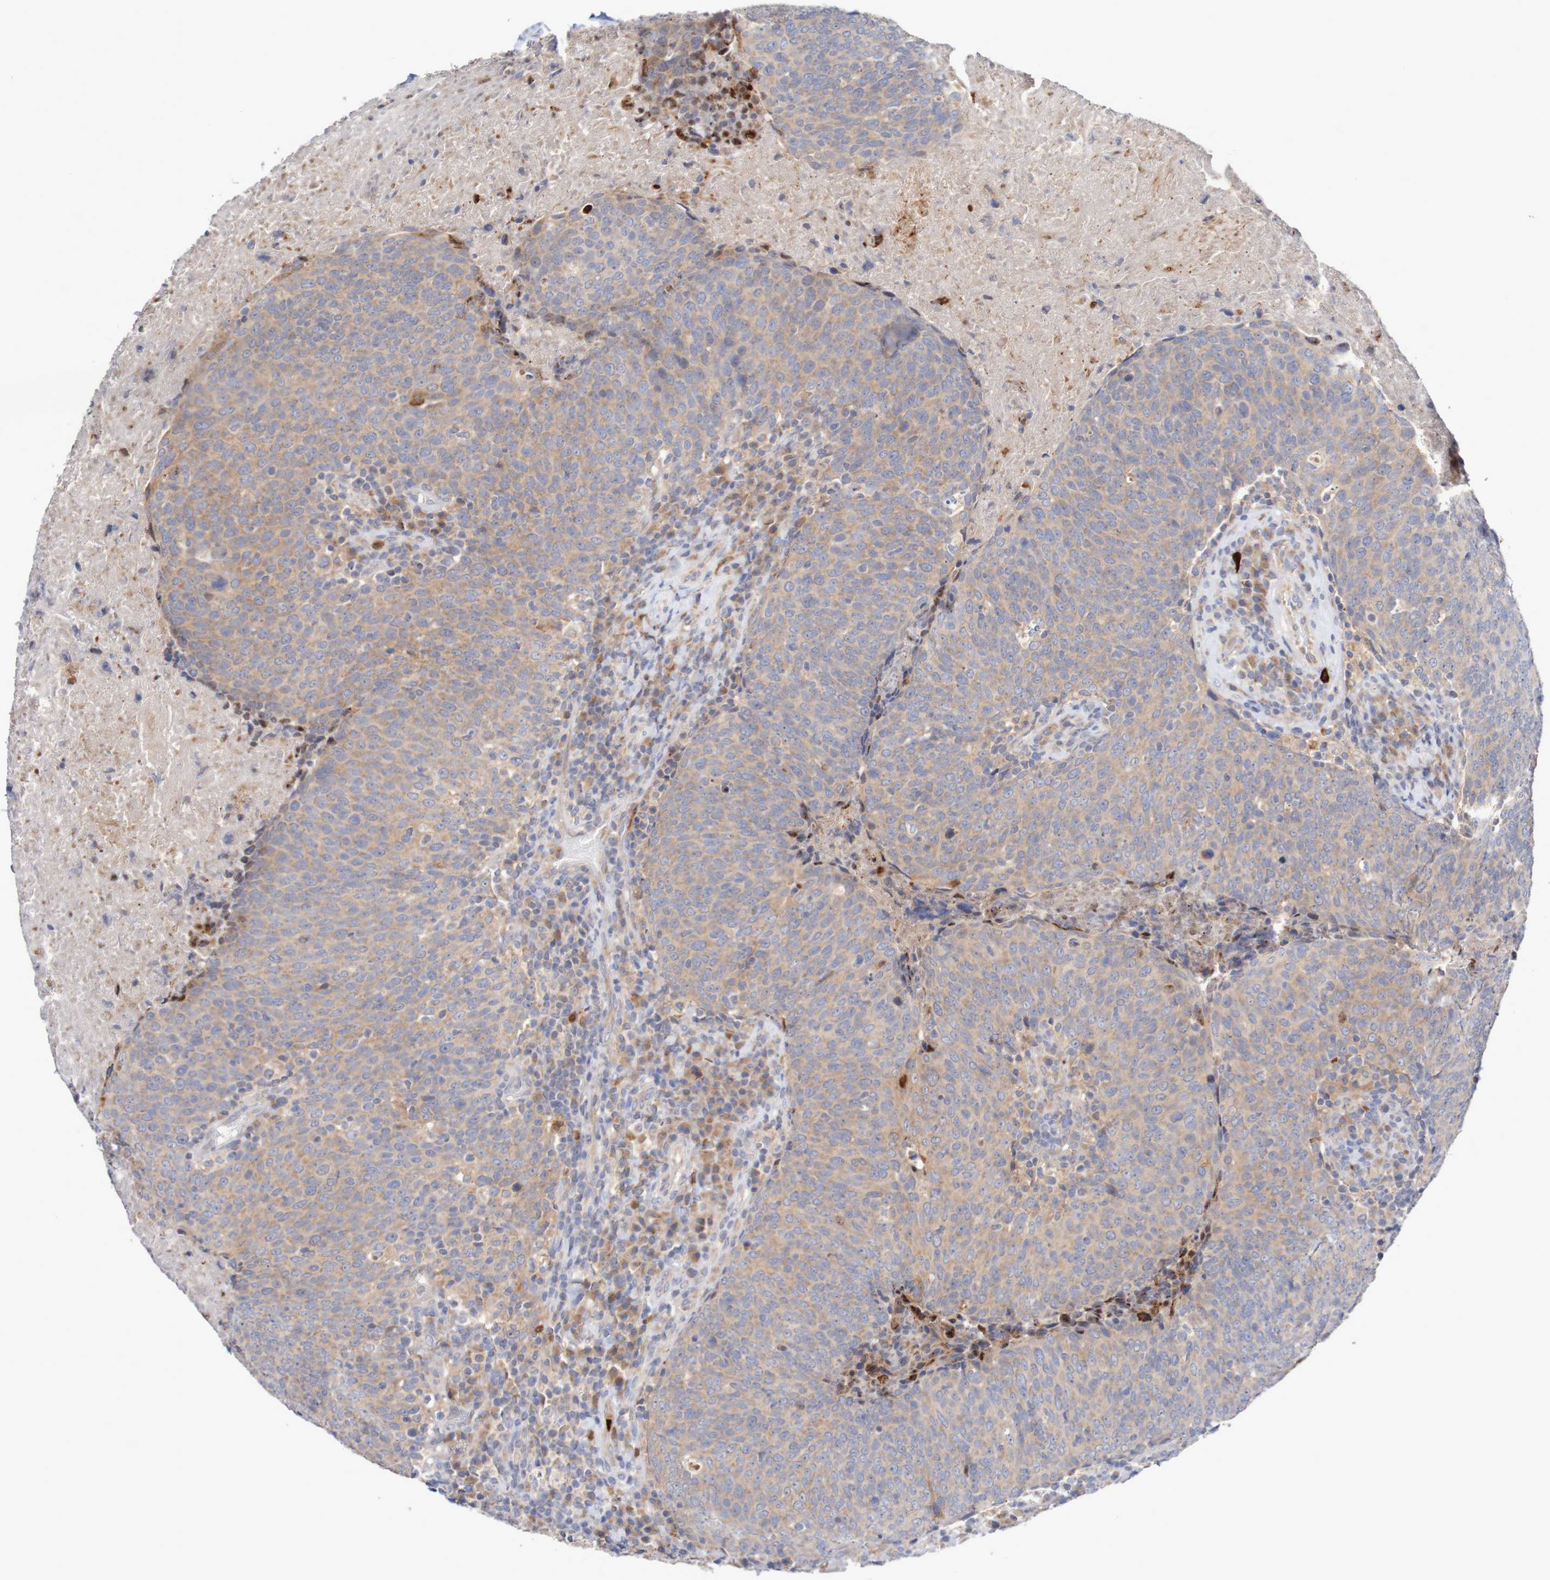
{"staining": {"intensity": "weak", "quantity": ">75%", "location": "cytoplasmic/membranous"}, "tissue": "head and neck cancer", "cell_type": "Tumor cells", "image_type": "cancer", "snomed": [{"axis": "morphology", "description": "Squamous cell carcinoma, NOS"}, {"axis": "morphology", "description": "Squamous cell carcinoma, metastatic, NOS"}, {"axis": "topography", "description": "Lymph node"}, {"axis": "topography", "description": "Head-Neck"}], "caption": "Head and neck cancer was stained to show a protein in brown. There is low levels of weak cytoplasmic/membranous staining in about >75% of tumor cells.", "gene": "PARP4", "patient": {"sex": "male", "age": 62}}